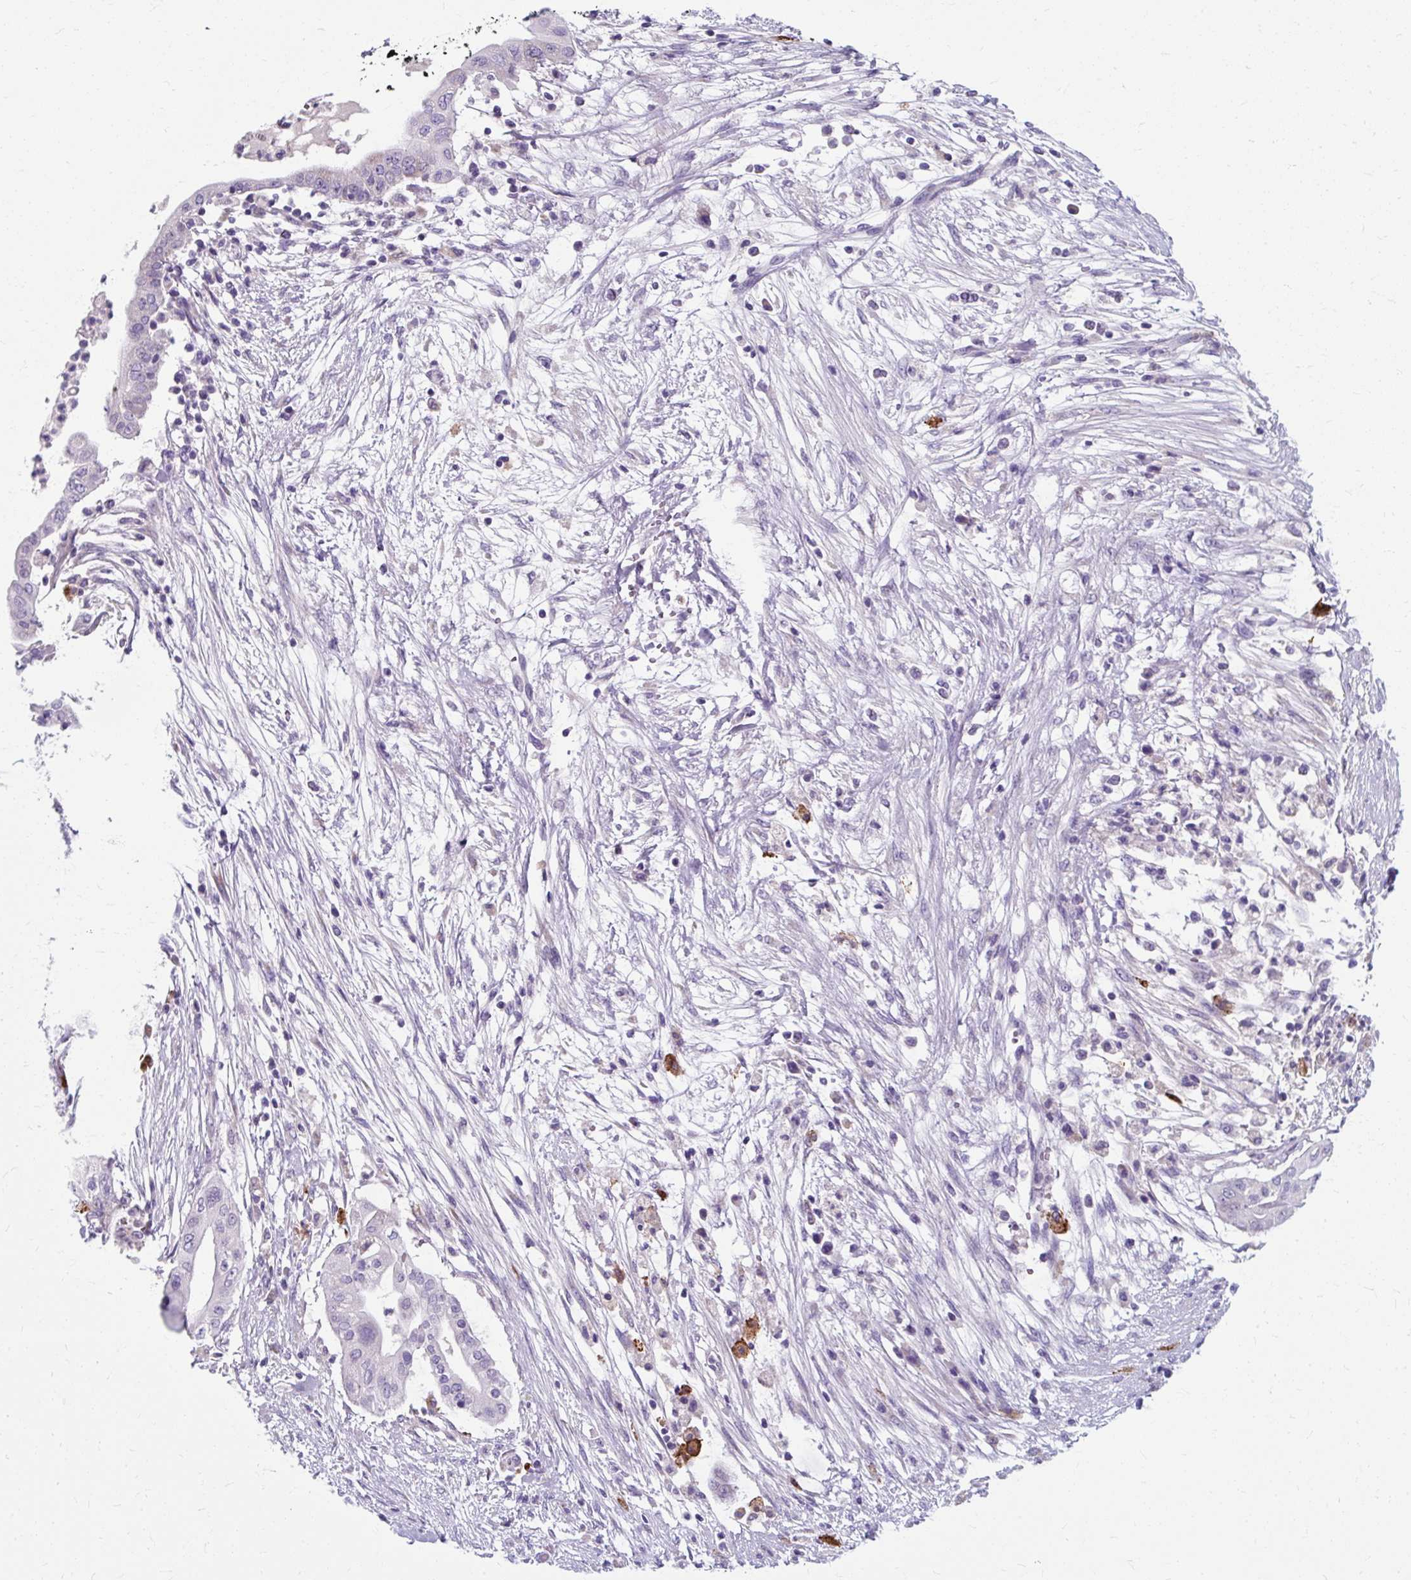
{"staining": {"intensity": "negative", "quantity": "none", "location": "none"}, "tissue": "pancreatic cancer", "cell_type": "Tumor cells", "image_type": "cancer", "snomed": [{"axis": "morphology", "description": "Adenocarcinoma, NOS"}, {"axis": "topography", "description": "Pancreas"}], "caption": "Immunohistochemistry image of neoplastic tissue: adenocarcinoma (pancreatic) stained with DAB (3,3'-diaminobenzidine) displays no significant protein staining in tumor cells.", "gene": "ZNF555", "patient": {"sex": "male", "age": 68}}